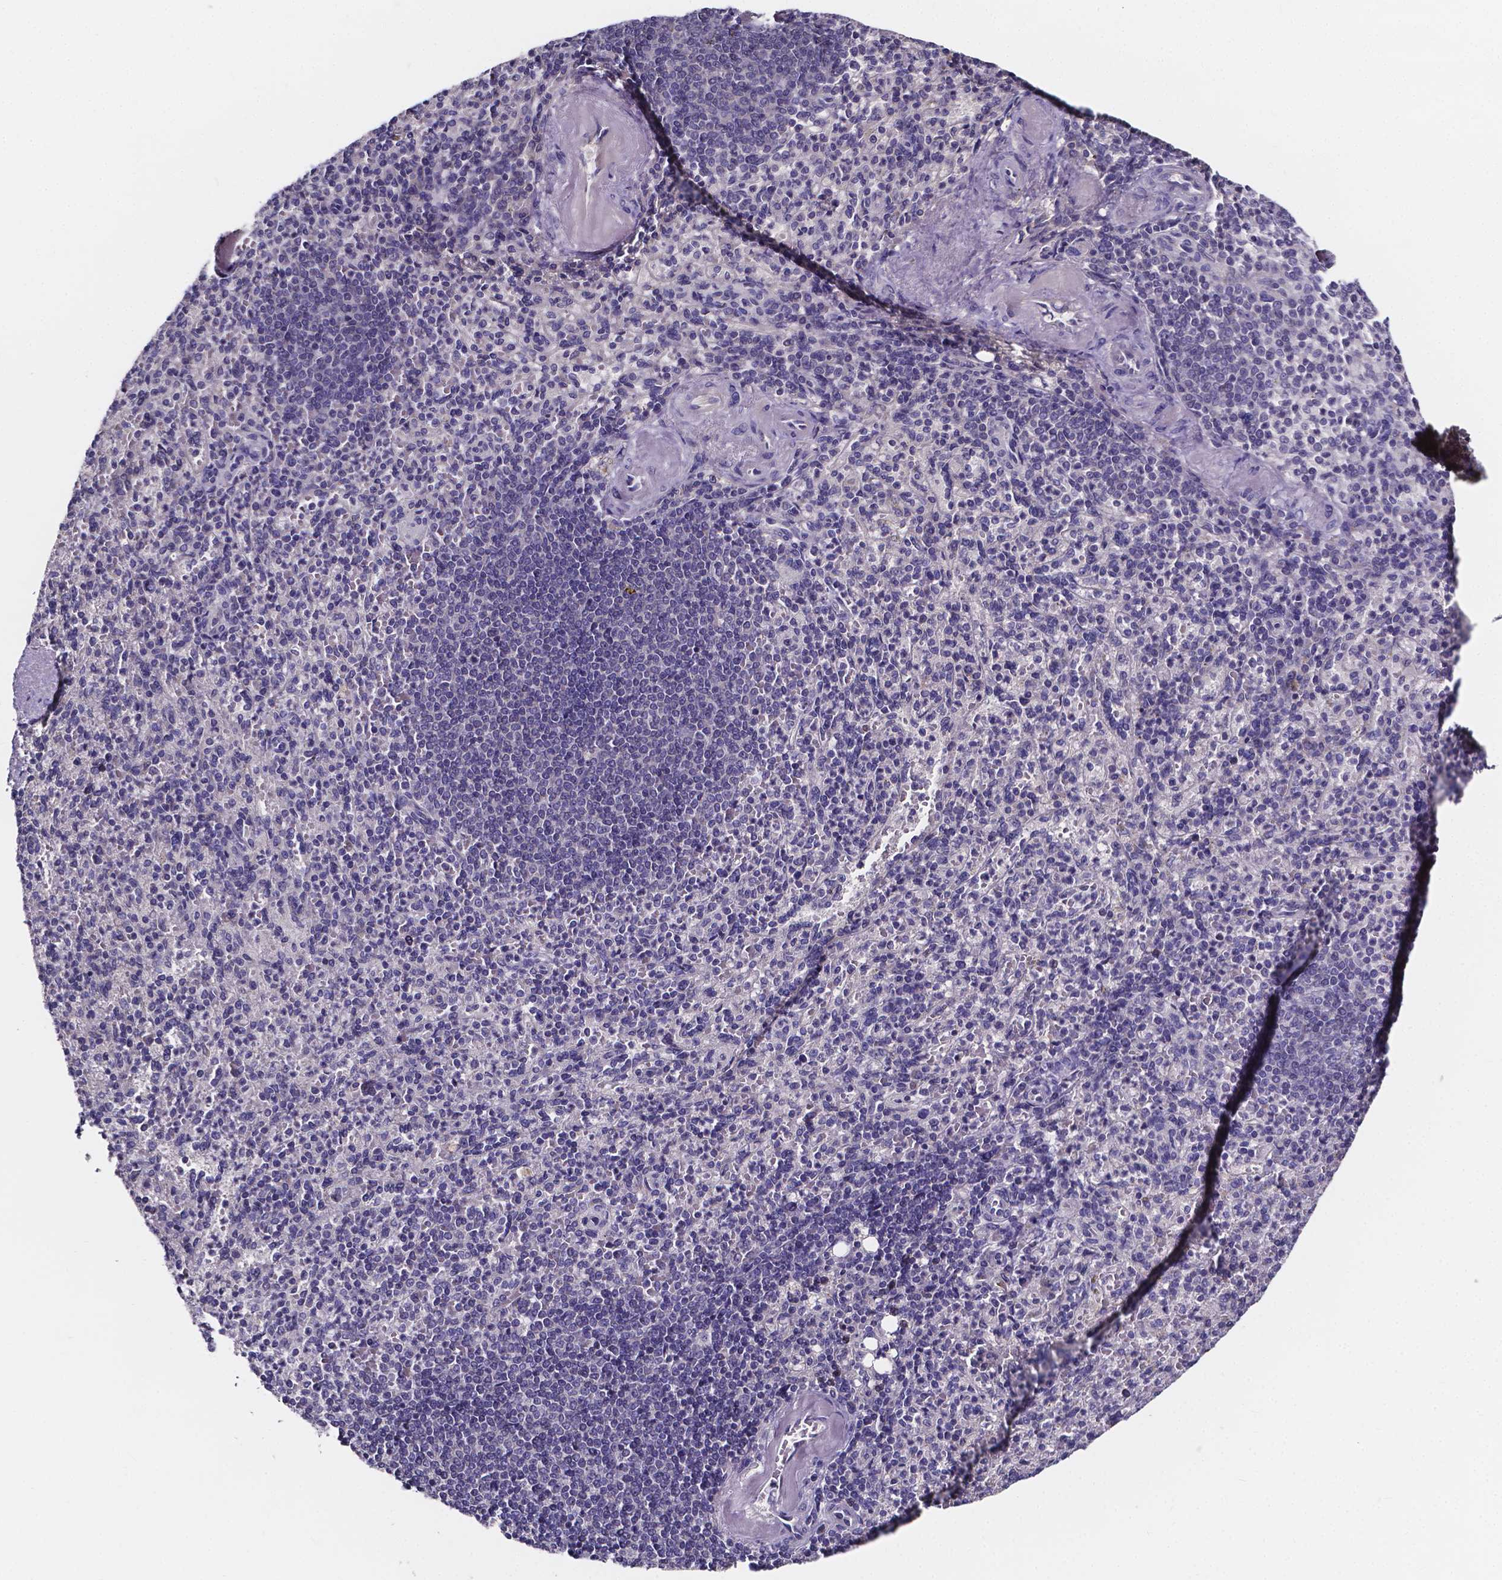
{"staining": {"intensity": "negative", "quantity": "none", "location": "none"}, "tissue": "spleen", "cell_type": "Cells in red pulp", "image_type": "normal", "snomed": [{"axis": "morphology", "description": "Normal tissue, NOS"}, {"axis": "topography", "description": "Spleen"}], "caption": "IHC histopathology image of benign human spleen stained for a protein (brown), which demonstrates no expression in cells in red pulp.", "gene": "SPOCD1", "patient": {"sex": "female", "age": 74}}